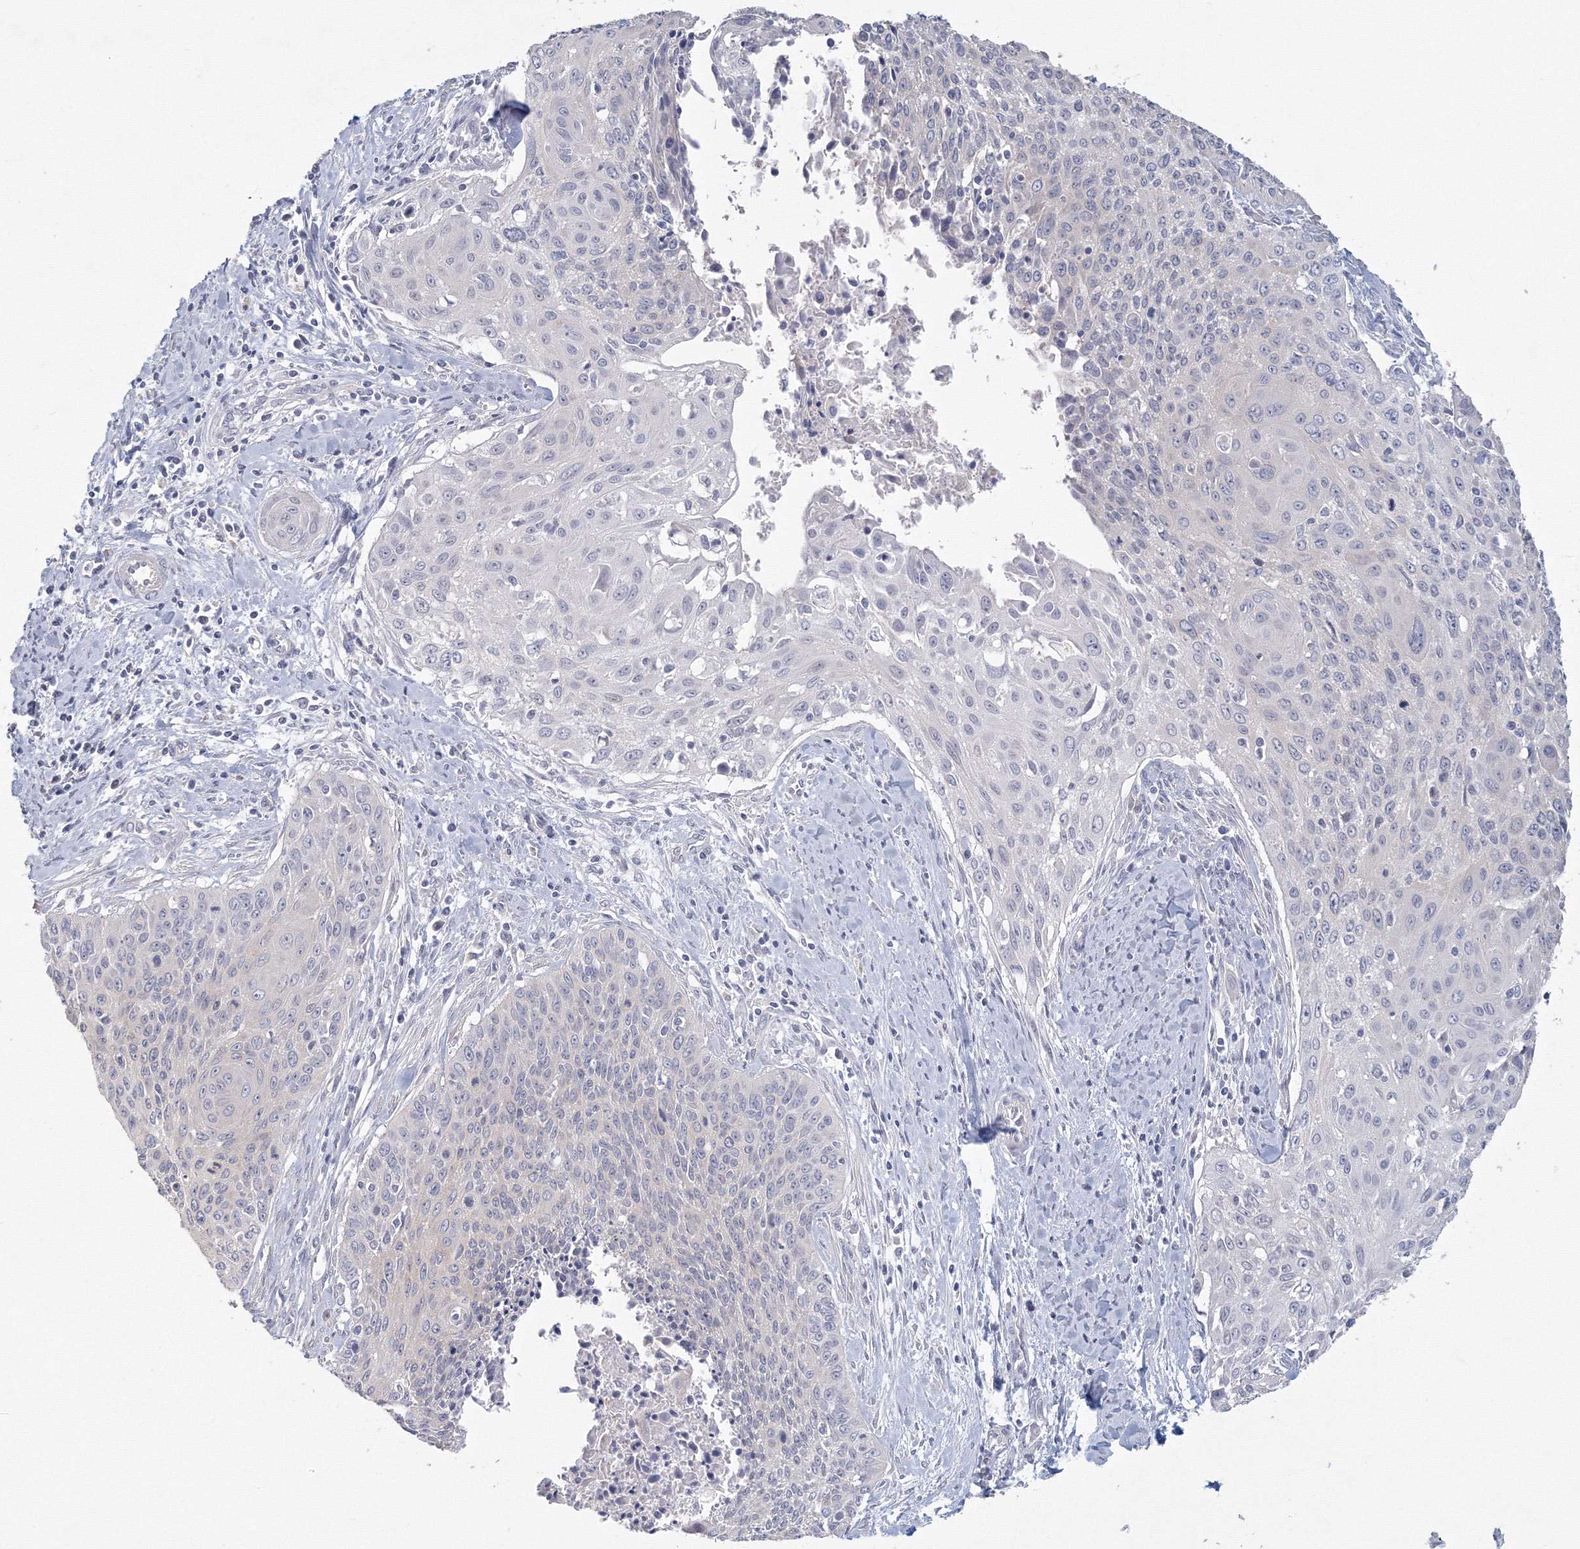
{"staining": {"intensity": "negative", "quantity": "none", "location": "none"}, "tissue": "cervical cancer", "cell_type": "Tumor cells", "image_type": "cancer", "snomed": [{"axis": "morphology", "description": "Squamous cell carcinoma, NOS"}, {"axis": "topography", "description": "Cervix"}], "caption": "This is a micrograph of immunohistochemistry (IHC) staining of cervical cancer (squamous cell carcinoma), which shows no positivity in tumor cells.", "gene": "TACC2", "patient": {"sex": "female", "age": 55}}